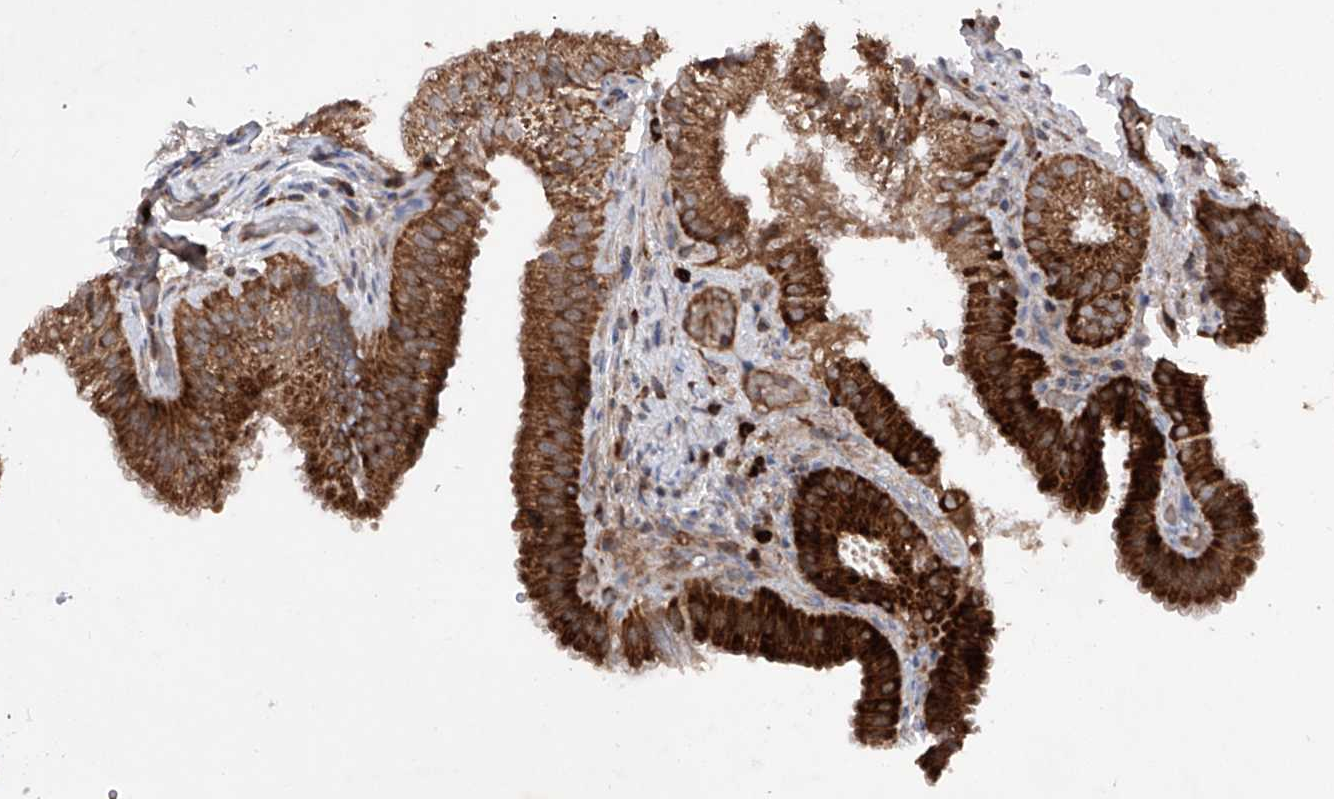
{"staining": {"intensity": "strong", "quantity": ">75%", "location": "cytoplasmic/membranous"}, "tissue": "gallbladder", "cell_type": "Glandular cells", "image_type": "normal", "snomed": [{"axis": "morphology", "description": "Normal tissue, NOS"}, {"axis": "topography", "description": "Gallbladder"}], "caption": "Brown immunohistochemical staining in normal gallbladder displays strong cytoplasmic/membranous positivity in approximately >75% of glandular cells.", "gene": "DAD1", "patient": {"sex": "female", "age": 30}}